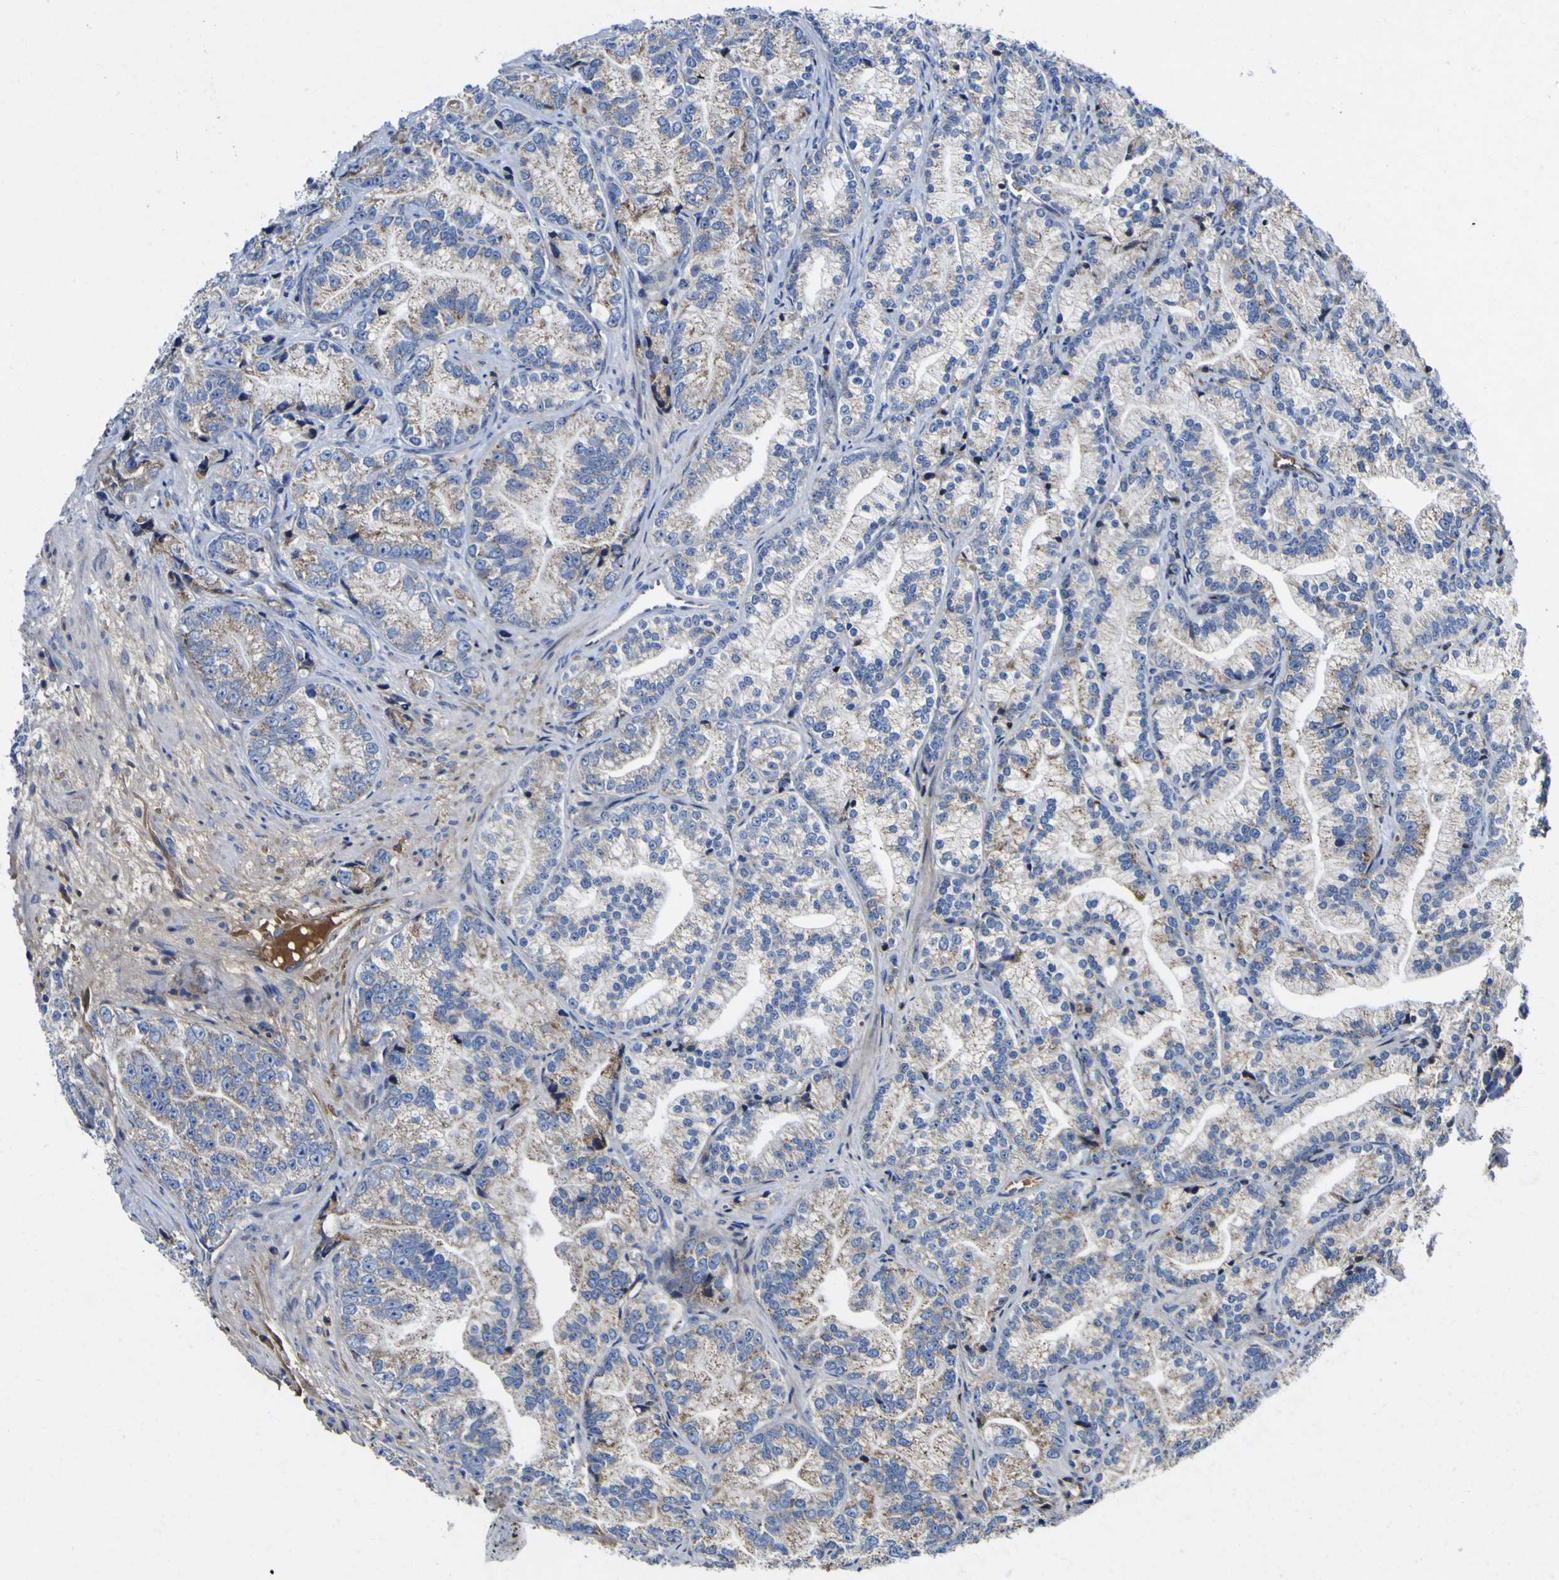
{"staining": {"intensity": "weak", "quantity": "25%-75%", "location": "cytoplasmic/membranous"}, "tissue": "prostate cancer", "cell_type": "Tumor cells", "image_type": "cancer", "snomed": [{"axis": "morphology", "description": "Adenocarcinoma, Low grade"}, {"axis": "topography", "description": "Prostate"}], "caption": "Protein staining of prostate cancer tissue displays weak cytoplasmic/membranous expression in approximately 25%-75% of tumor cells.", "gene": "CCDC90B", "patient": {"sex": "male", "age": 89}}